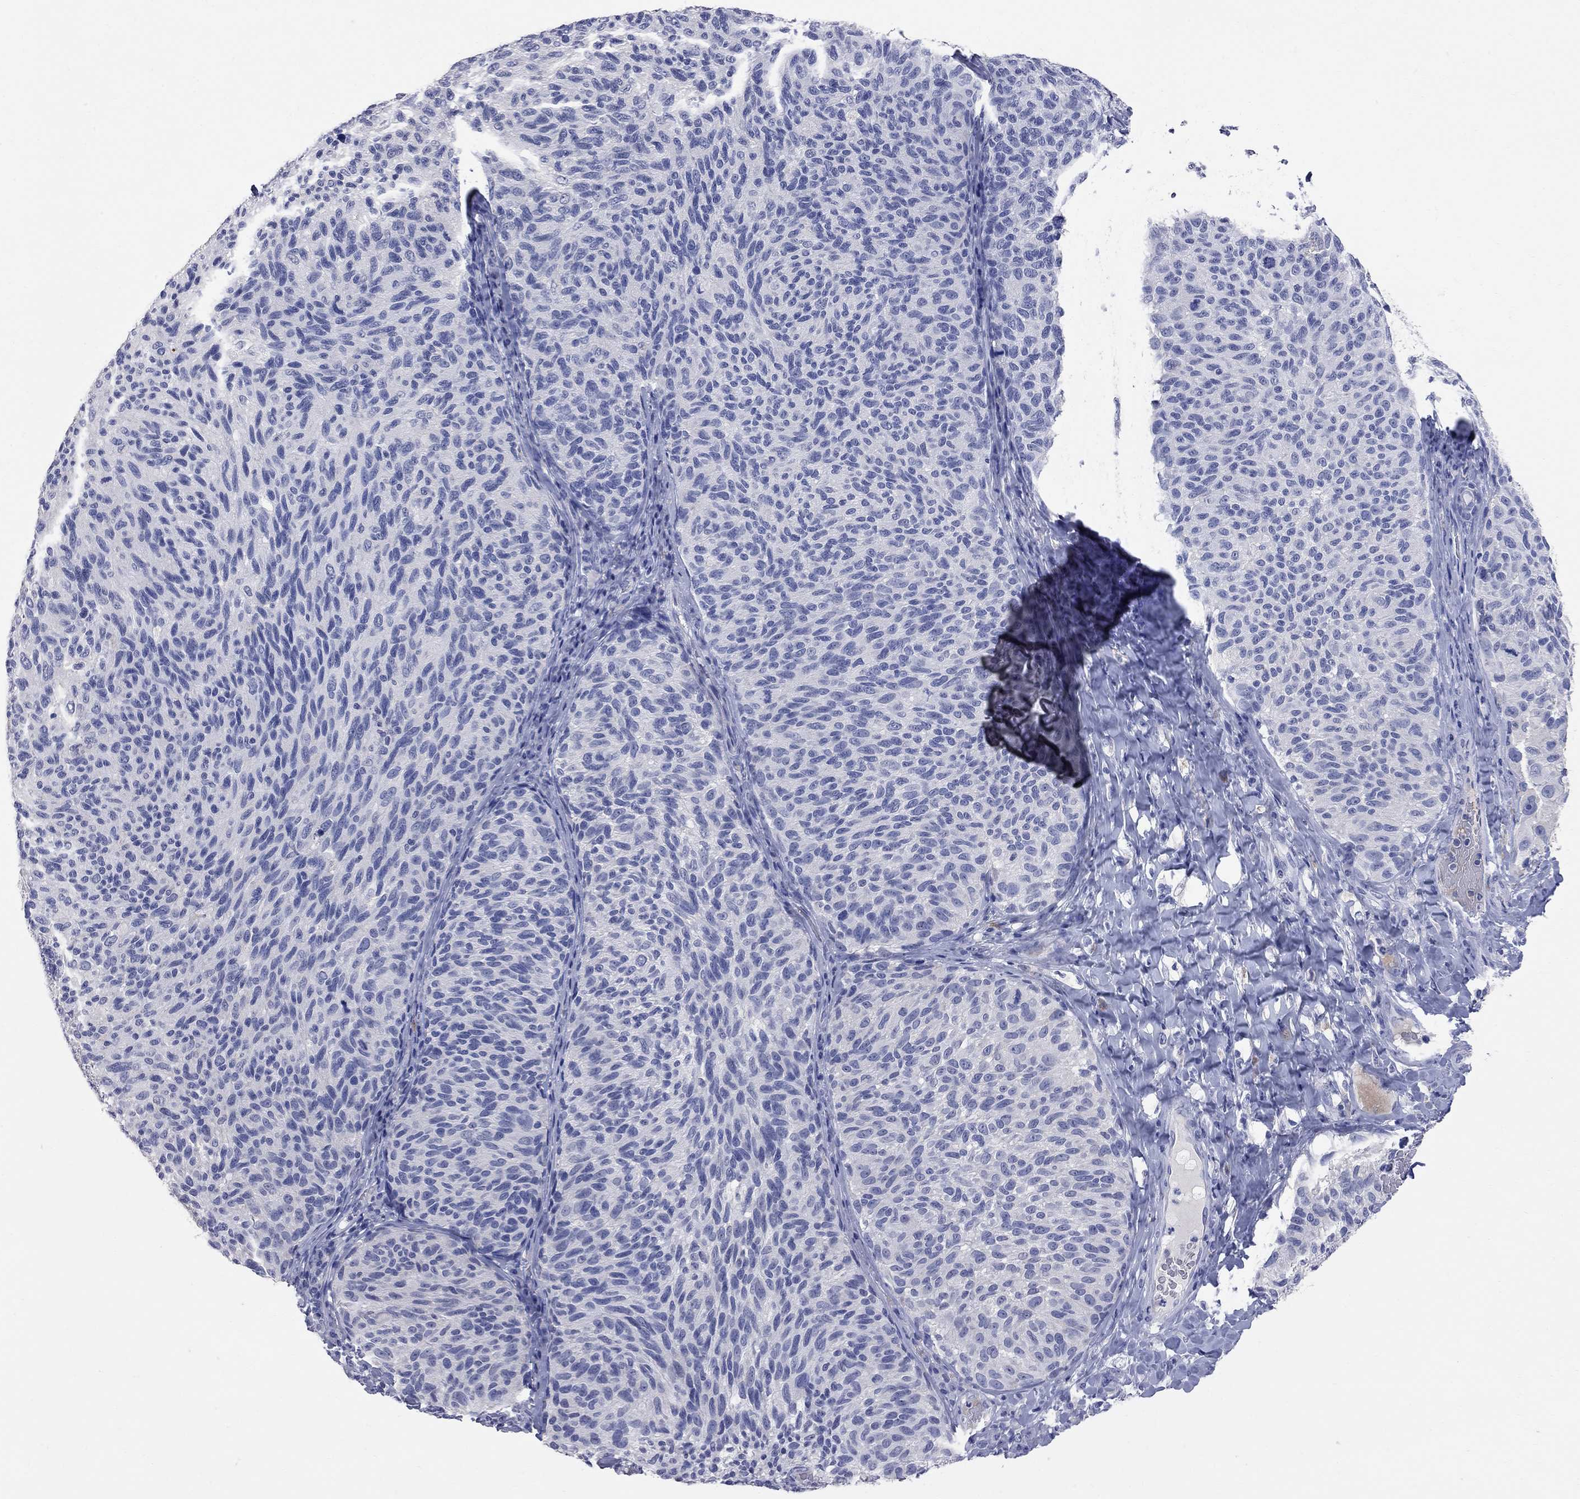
{"staining": {"intensity": "negative", "quantity": "none", "location": "none"}, "tissue": "melanoma", "cell_type": "Tumor cells", "image_type": "cancer", "snomed": [{"axis": "morphology", "description": "Malignant melanoma, NOS"}, {"axis": "topography", "description": "Skin"}], "caption": "DAB immunohistochemical staining of malignant melanoma demonstrates no significant staining in tumor cells.", "gene": "FAM221B", "patient": {"sex": "female", "age": 73}}